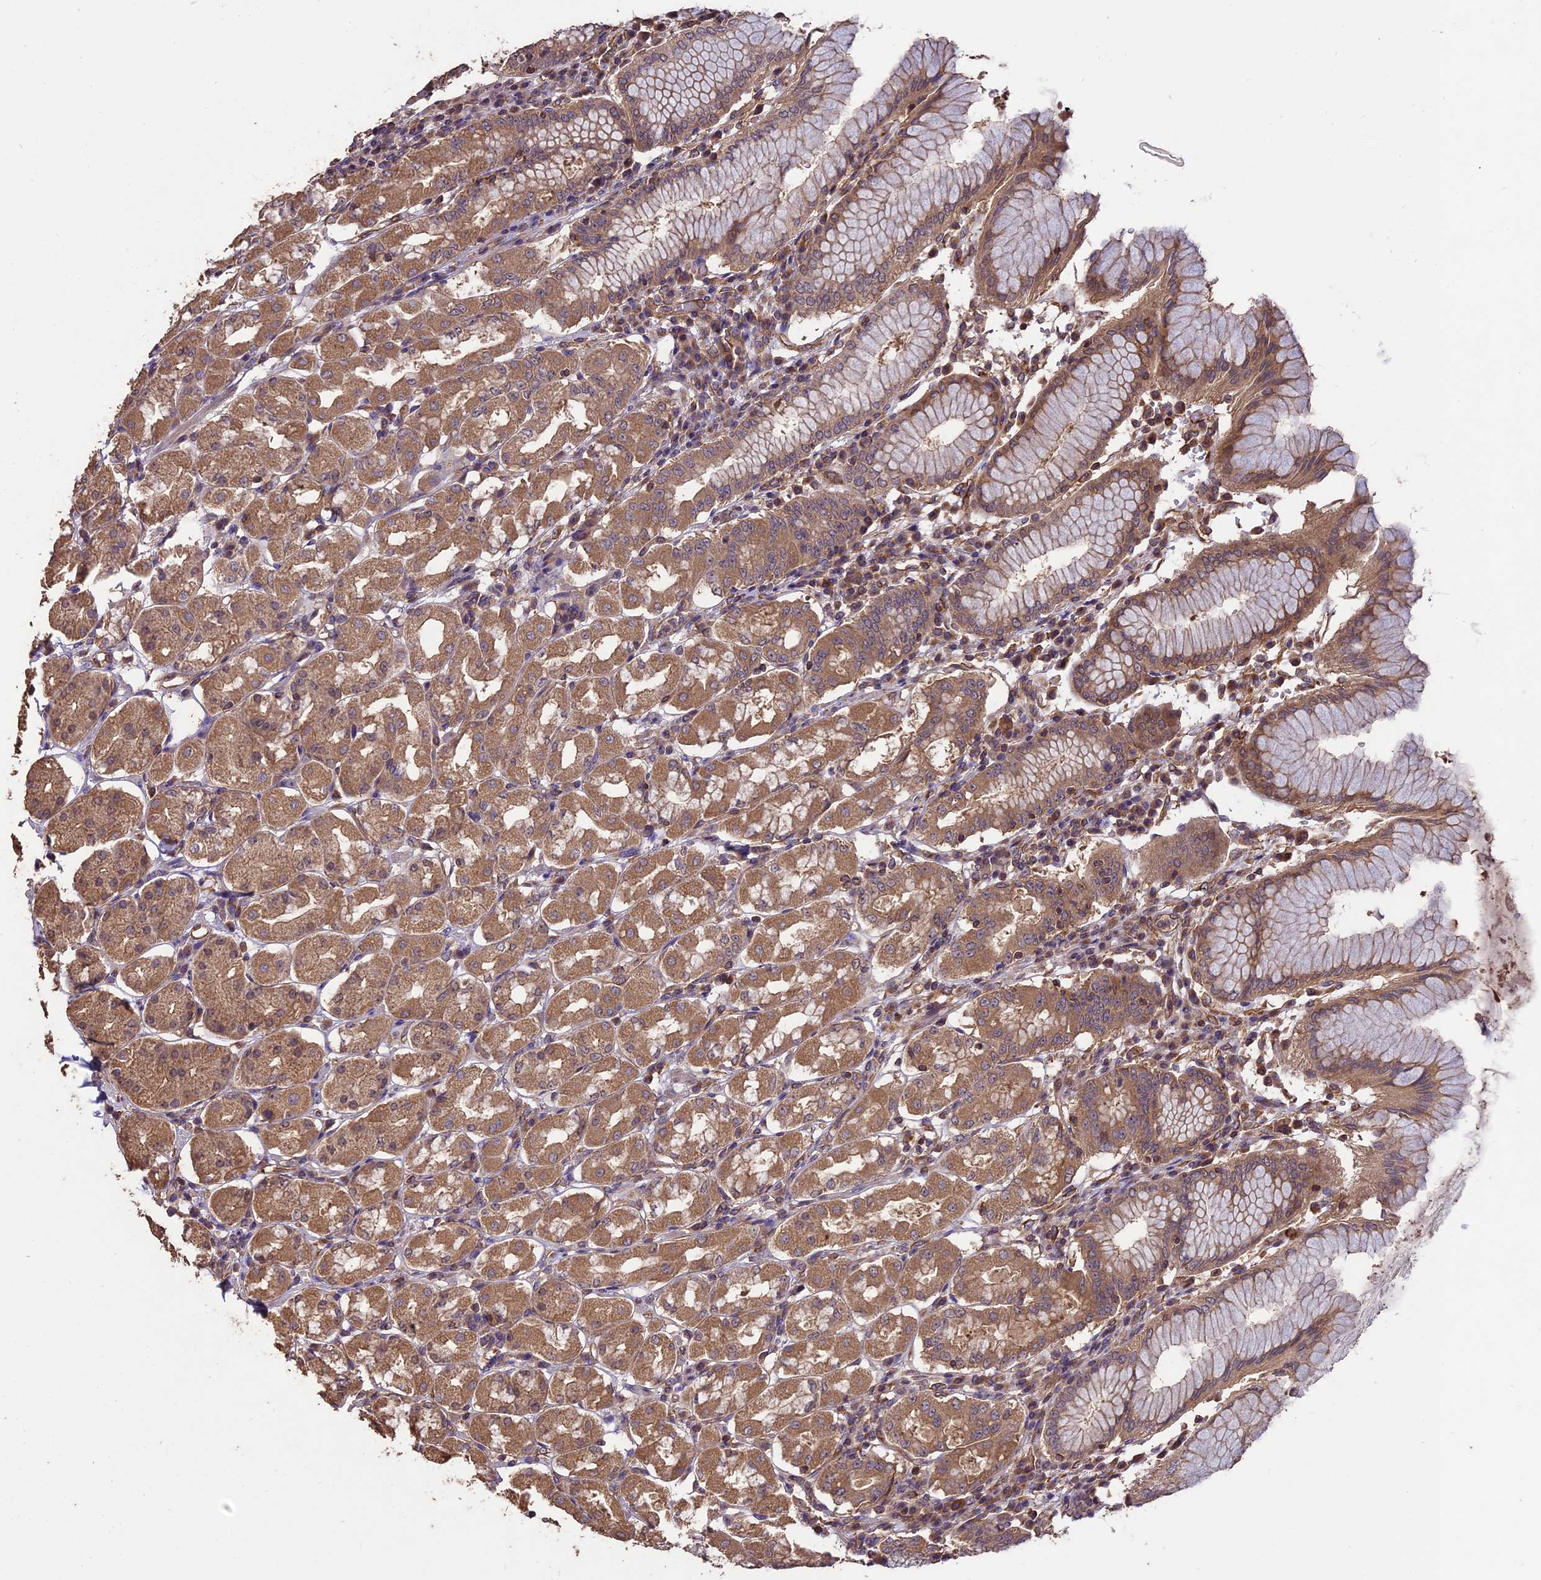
{"staining": {"intensity": "moderate", "quantity": ">75%", "location": "cytoplasmic/membranous"}, "tissue": "stomach", "cell_type": "Glandular cells", "image_type": "normal", "snomed": [{"axis": "morphology", "description": "Normal tissue, NOS"}, {"axis": "topography", "description": "Stomach"}, {"axis": "topography", "description": "Stomach, lower"}], "caption": "Brown immunohistochemical staining in unremarkable stomach displays moderate cytoplasmic/membranous staining in about >75% of glandular cells.", "gene": "TTLL10", "patient": {"sex": "female", "age": 56}}